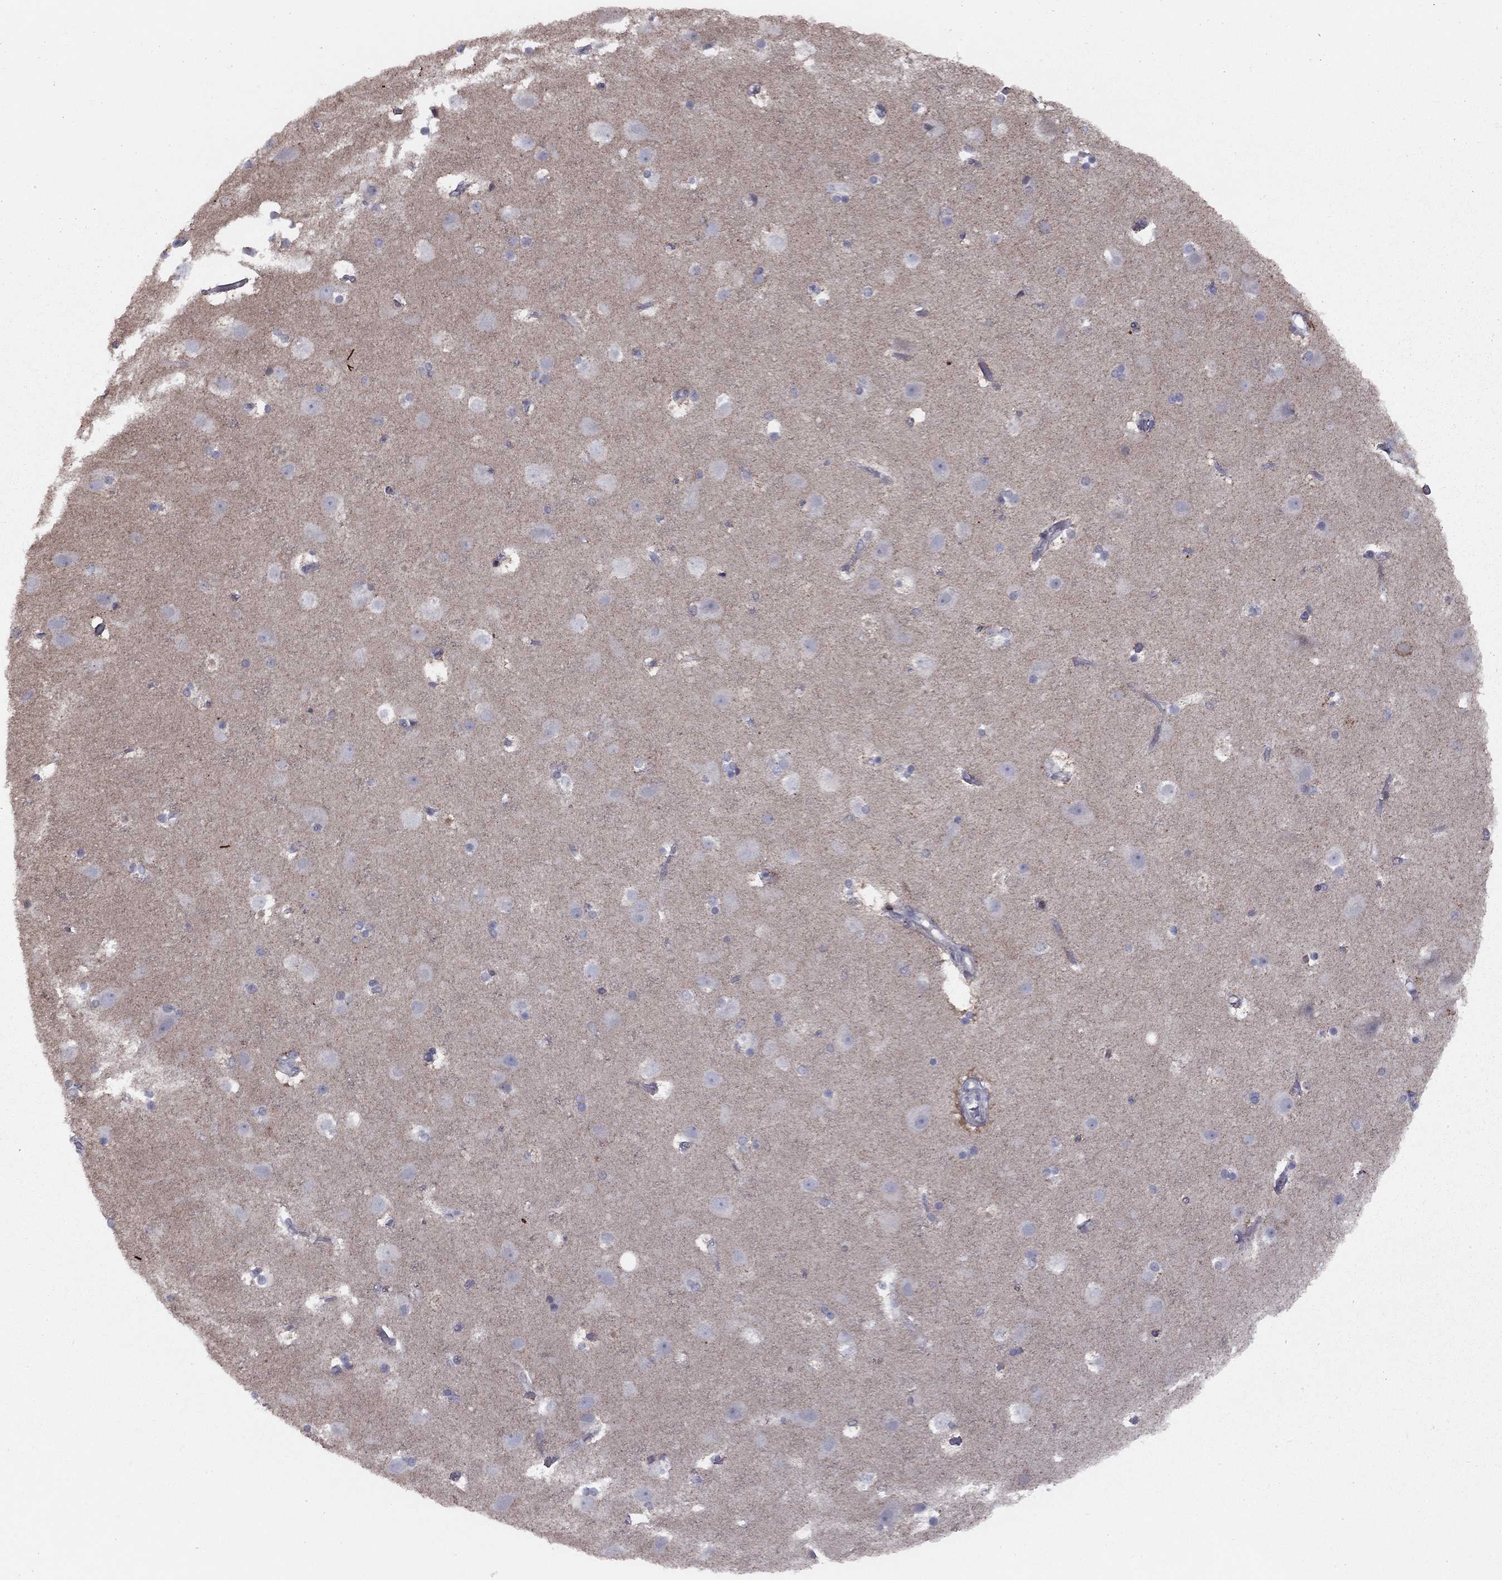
{"staining": {"intensity": "negative", "quantity": "none", "location": "none"}, "tissue": "cerebral cortex", "cell_type": "Endothelial cells", "image_type": "normal", "snomed": [{"axis": "morphology", "description": "Normal tissue, NOS"}, {"axis": "topography", "description": "Cerebral cortex"}], "caption": "Image shows no significant protein positivity in endothelial cells of benign cerebral cortex. (IHC, brightfield microscopy, high magnification).", "gene": "DUSP7", "patient": {"sex": "female", "age": 52}}